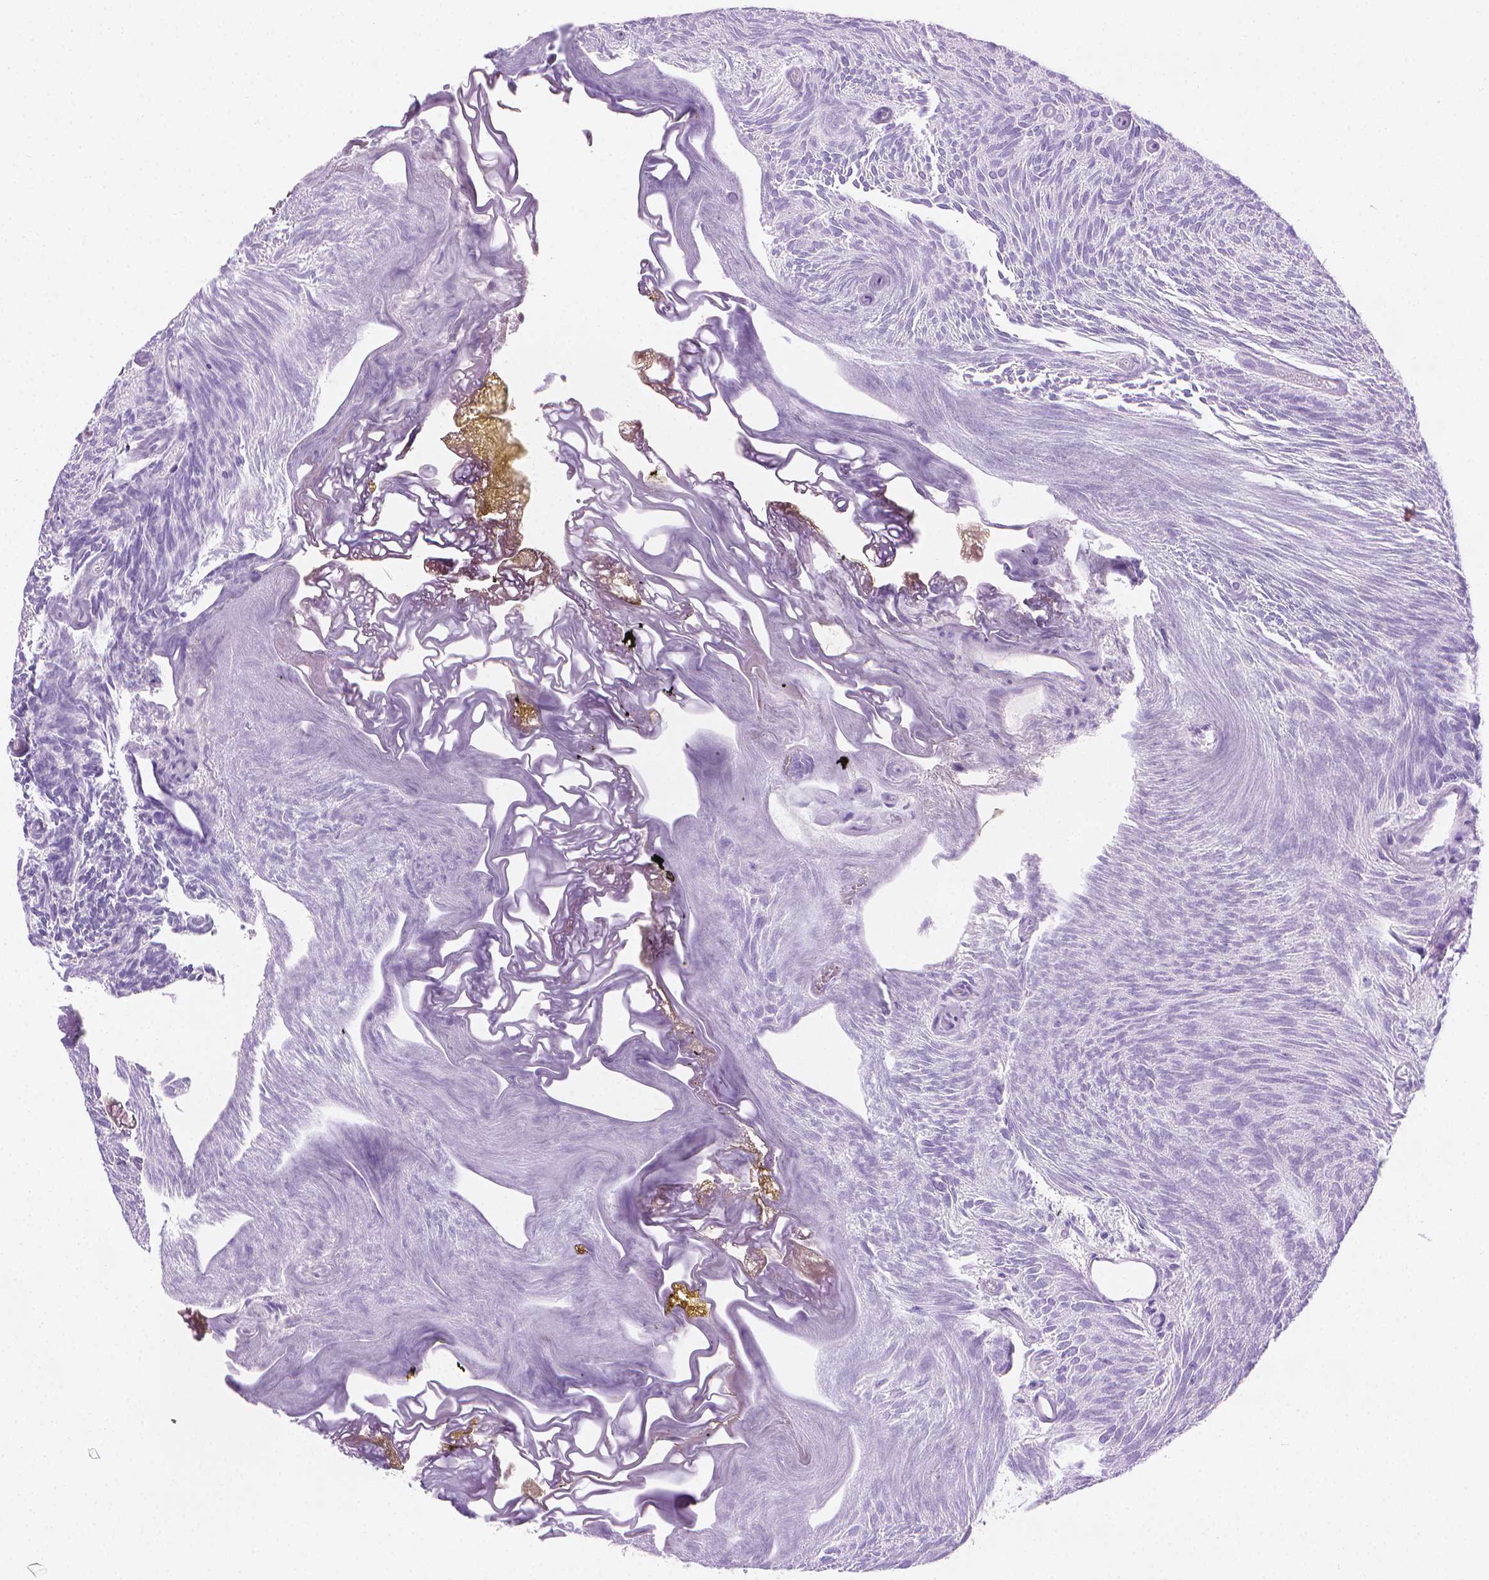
{"staining": {"intensity": "negative", "quantity": "none", "location": "none"}, "tissue": "urothelial cancer", "cell_type": "Tumor cells", "image_type": "cancer", "snomed": [{"axis": "morphology", "description": "Urothelial carcinoma, Low grade"}, {"axis": "topography", "description": "Urinary bladder"}], "caption": "Tumor cells are negative for protein expression in human urothelial cancer. (Immunohistochemistry (ihc), brightfield microscopy, high magnification).", "gene": "FASN", "patient": {"sex": "male", "age": 77}}